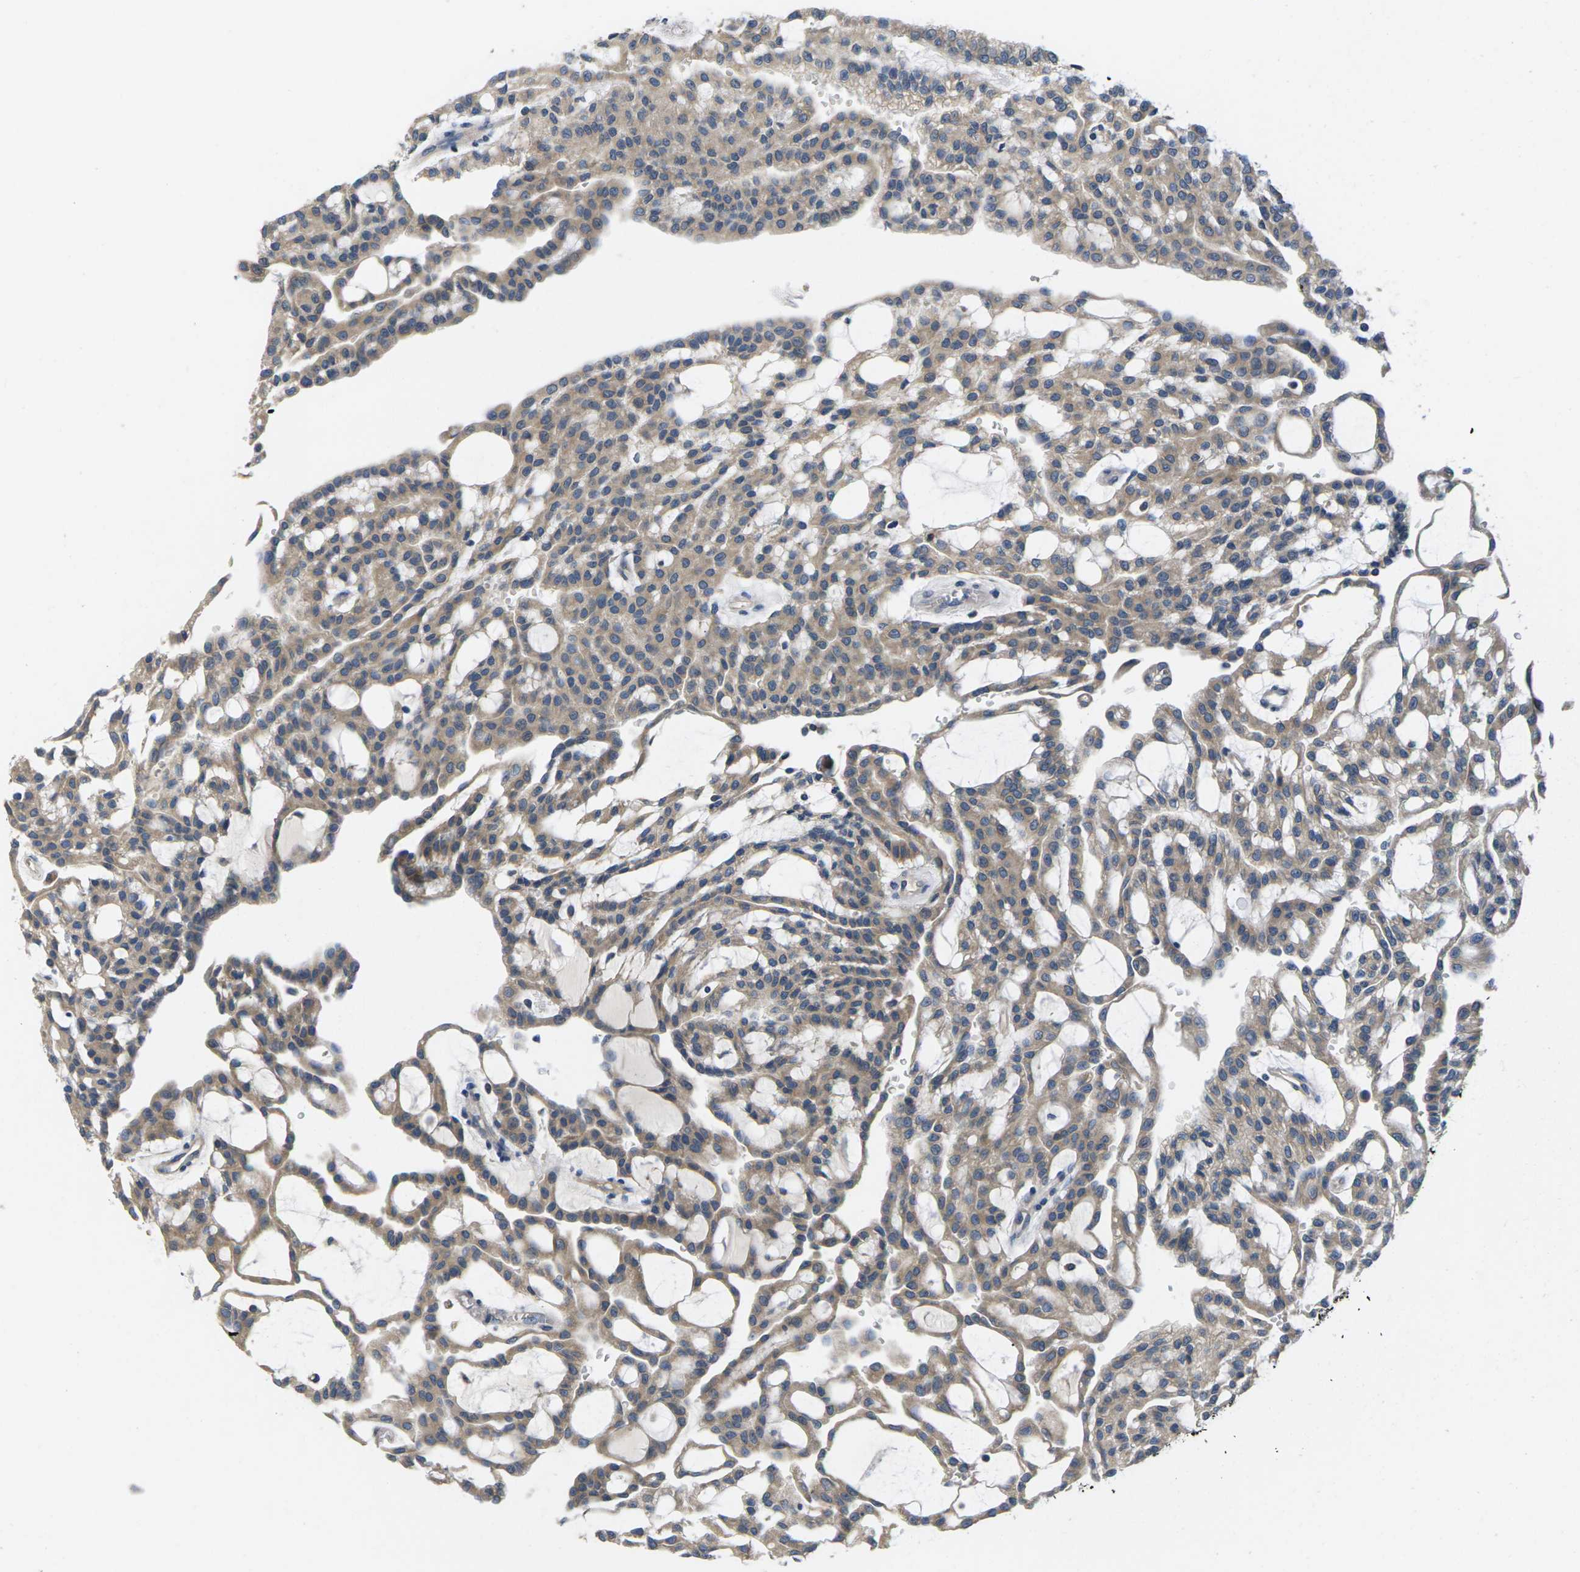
{"staining": {"intensity": "weak", "quantity": ">75%", "location": "cytoplasmic/membranous"}, "tissue": "renal cancer", "cell_type": "Tumor cells", "image_type": "cancer", "snomed": [{"axis": "morphology", "description": "Adenocarcinoma, NOS"}, {"axis": "topography", "description": "Kidney"}], "caption": "This micrograph exhibits IHC staining of human renal cancer (adenocarcinoma), with low weak cytoplasmic/membranous staining in about >75% of tumor cells.", "gene": "ERGIC3", "patient": {"sex": "male", "age": 63}}